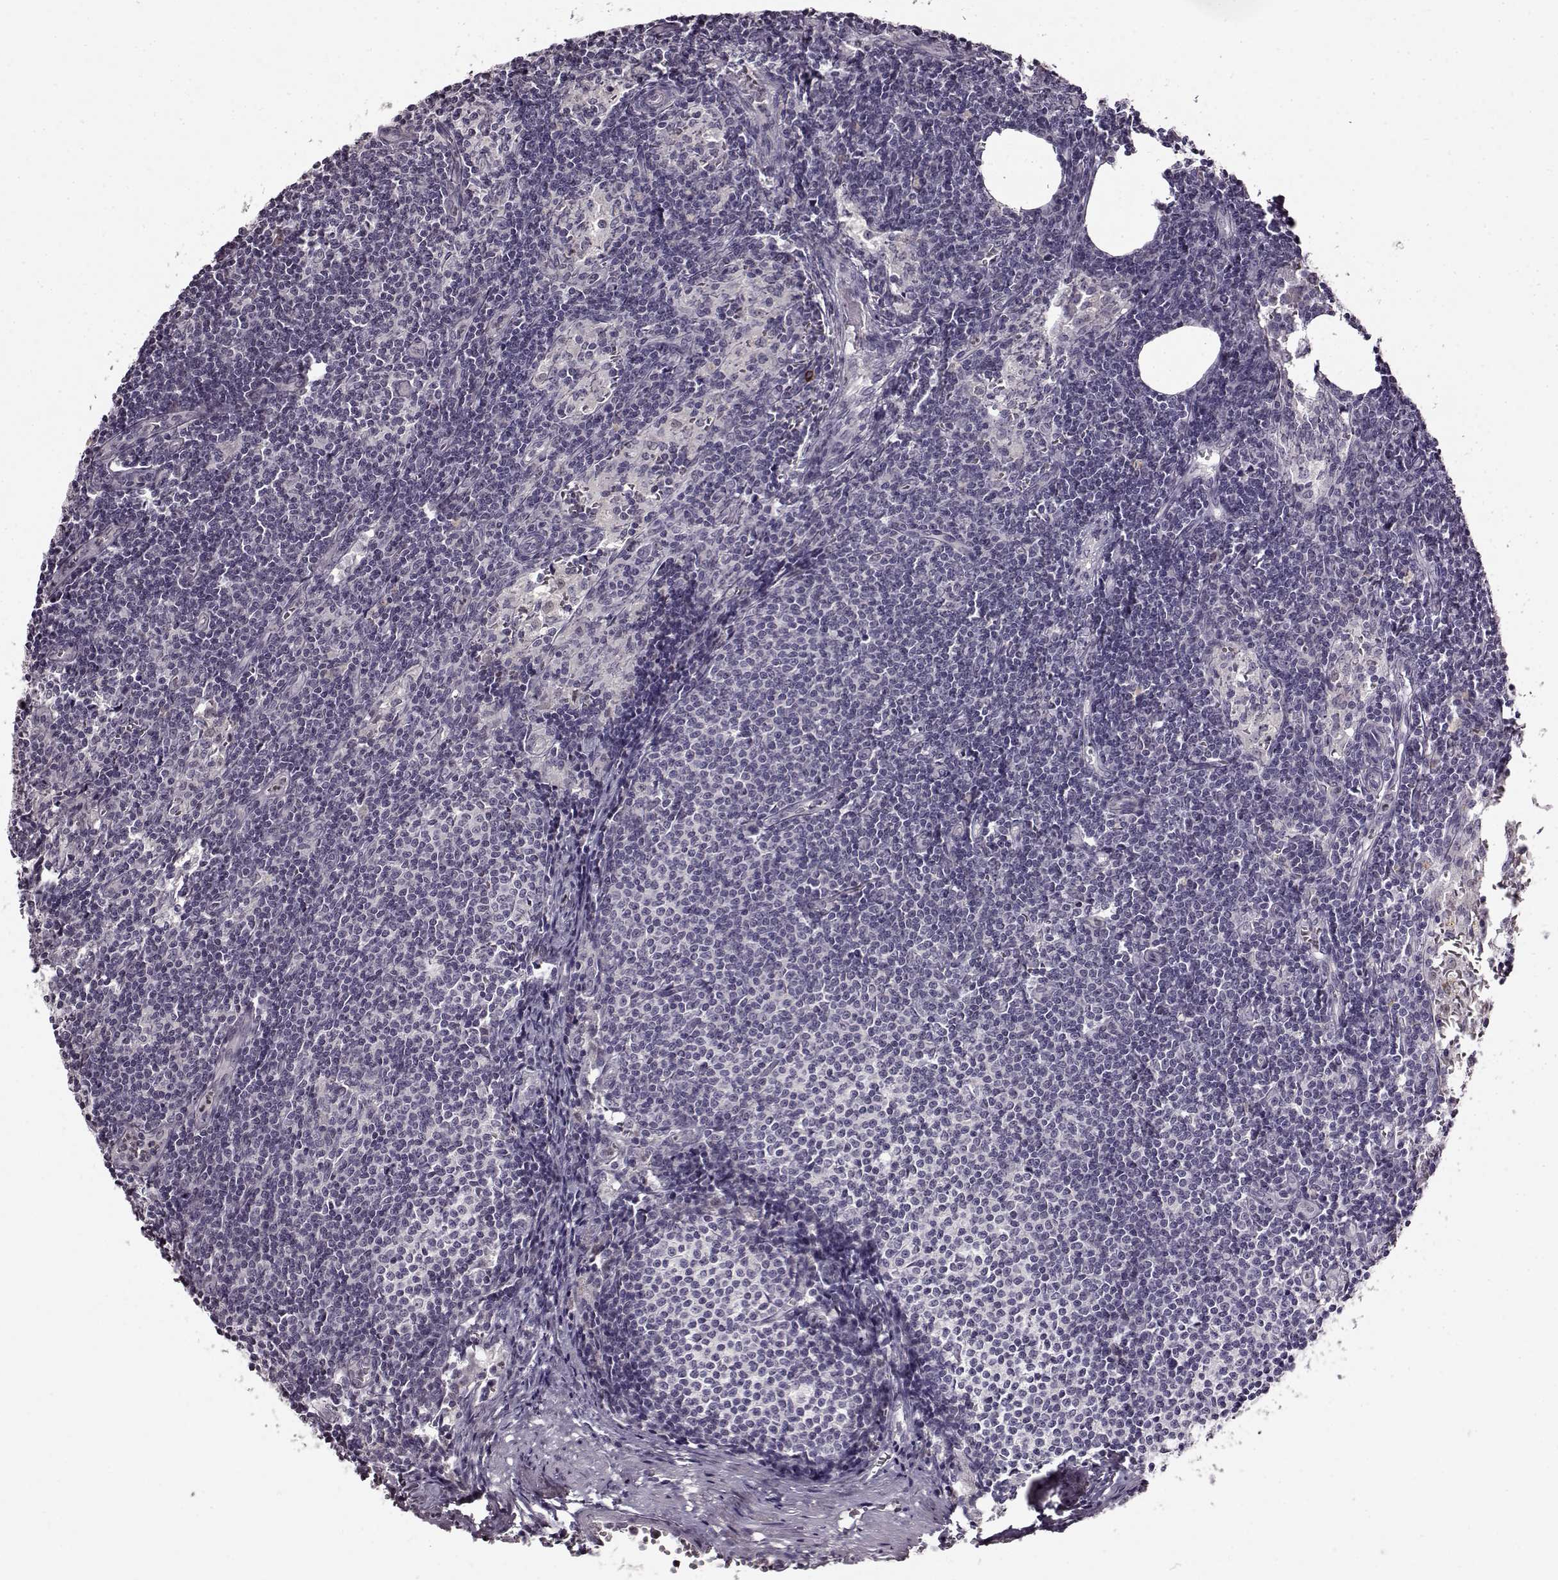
{"staining": {"intensity": "negative", "quantity": "none", "location": "none"}, "tissue": "lymph node", "cell_type": "Germinal center cells", "image_type": "normal", "snomed": [{"axis": "morphology", "description": "Normal tissue, NOS"}, {"axis": "topography", "description": "Lymph node"}], "caption": "The photomicrograph demonstrates no significant positivity in germinal center cells of lymph node.", "gene": "CNGA3", "patient": {"sex": "female", "age": 50}}